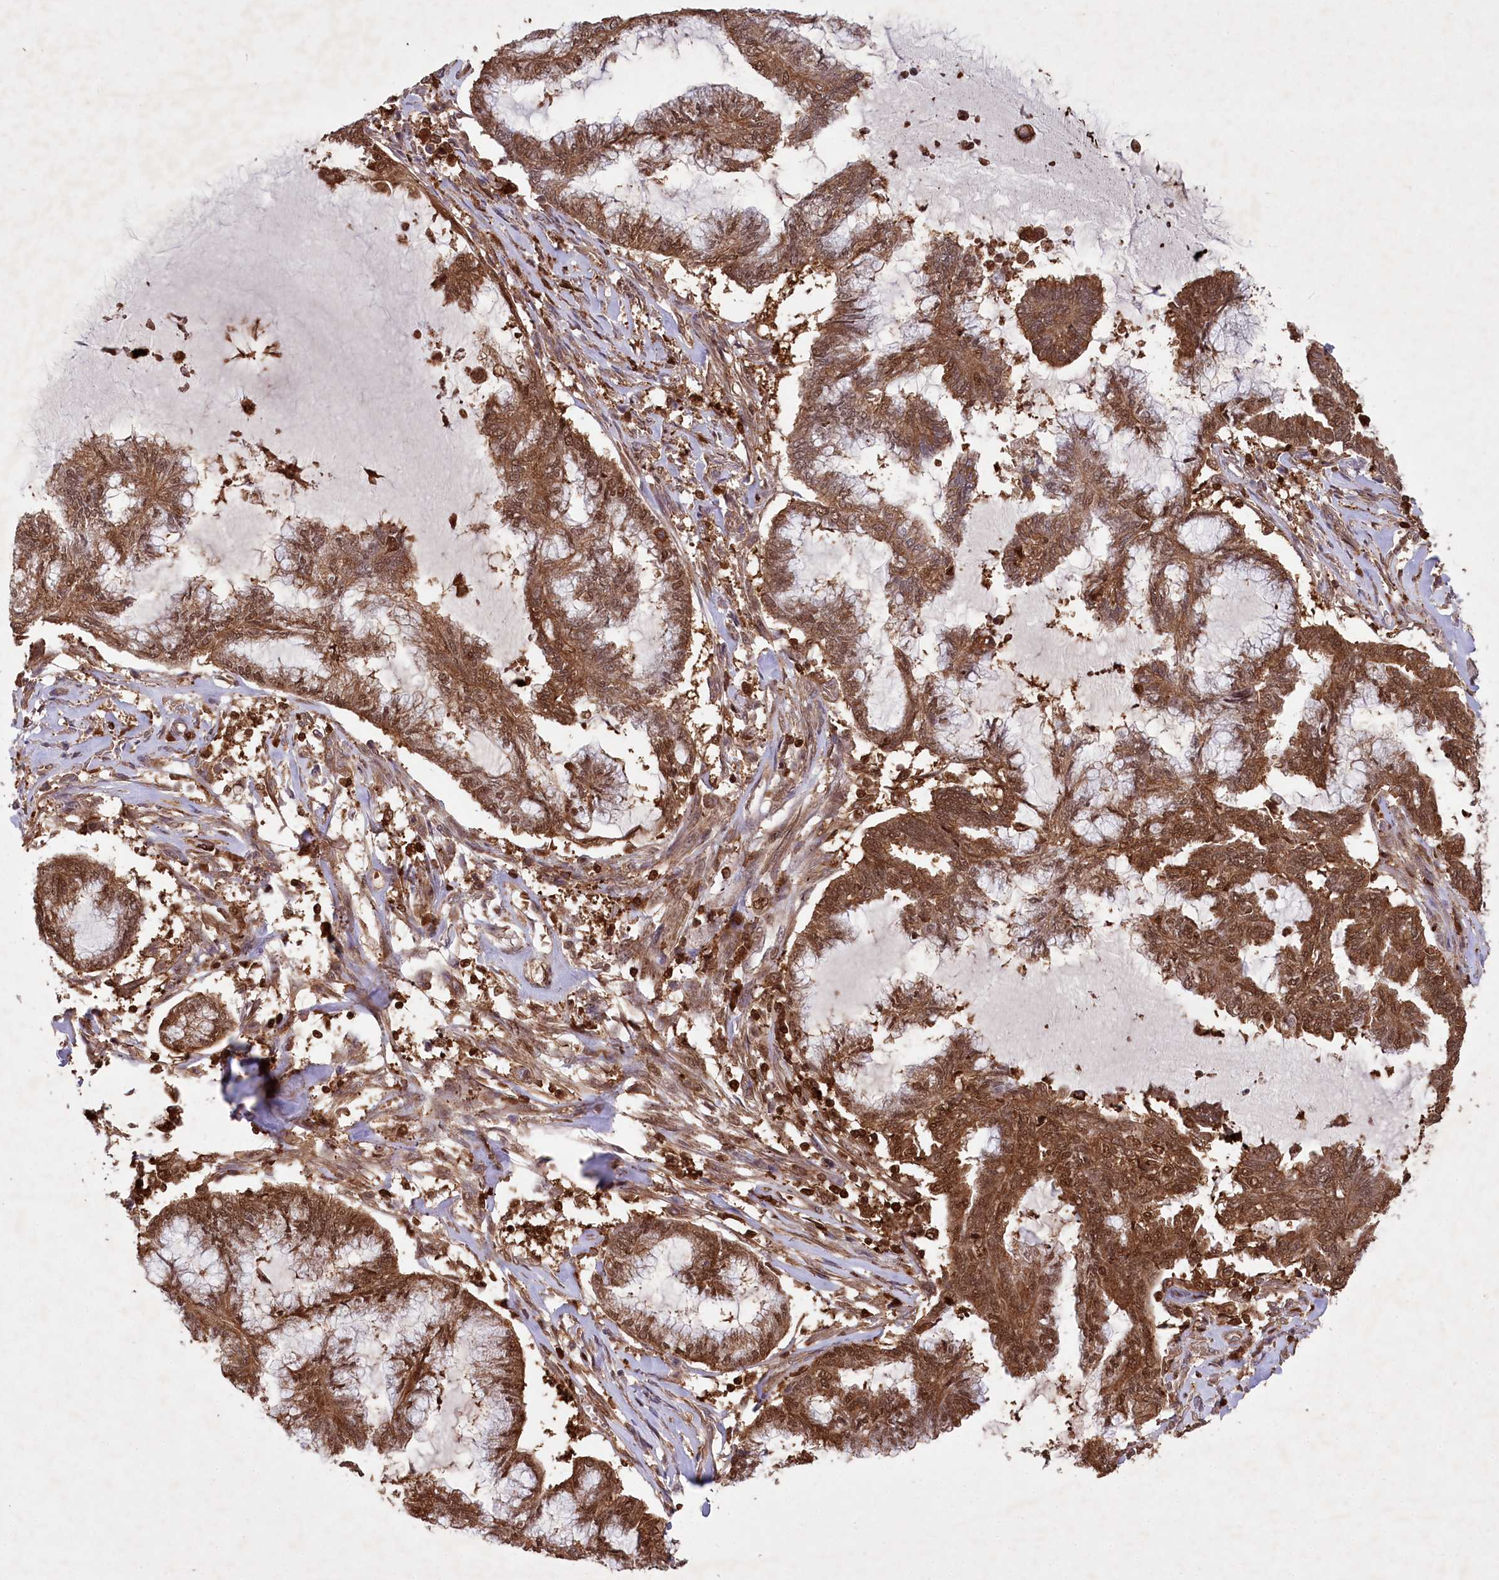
{"staining": {"intensity": "strong", "quantity": ">75%", "location": "cytoplasmic/membranous,nuclear"}, "tissue": "endometrial cancer", "cell_type": "Tumor cells", "image_type": "cancer", "snomed": [{"axis": "morphology", "description": "Adenocarcinoma, NOS"}, {"axis": "topography", "description": "Endometrium"}], "caption": "The image exhibits immunohistochemical staining of endometrial adenocarcinoma. There is strong cytoplasmic/membranous and nuclear expression is appreciated in approximately >75% of tumor cells.", "gene": "LSG1", "patient": {"sex": "female", "age": 86}}